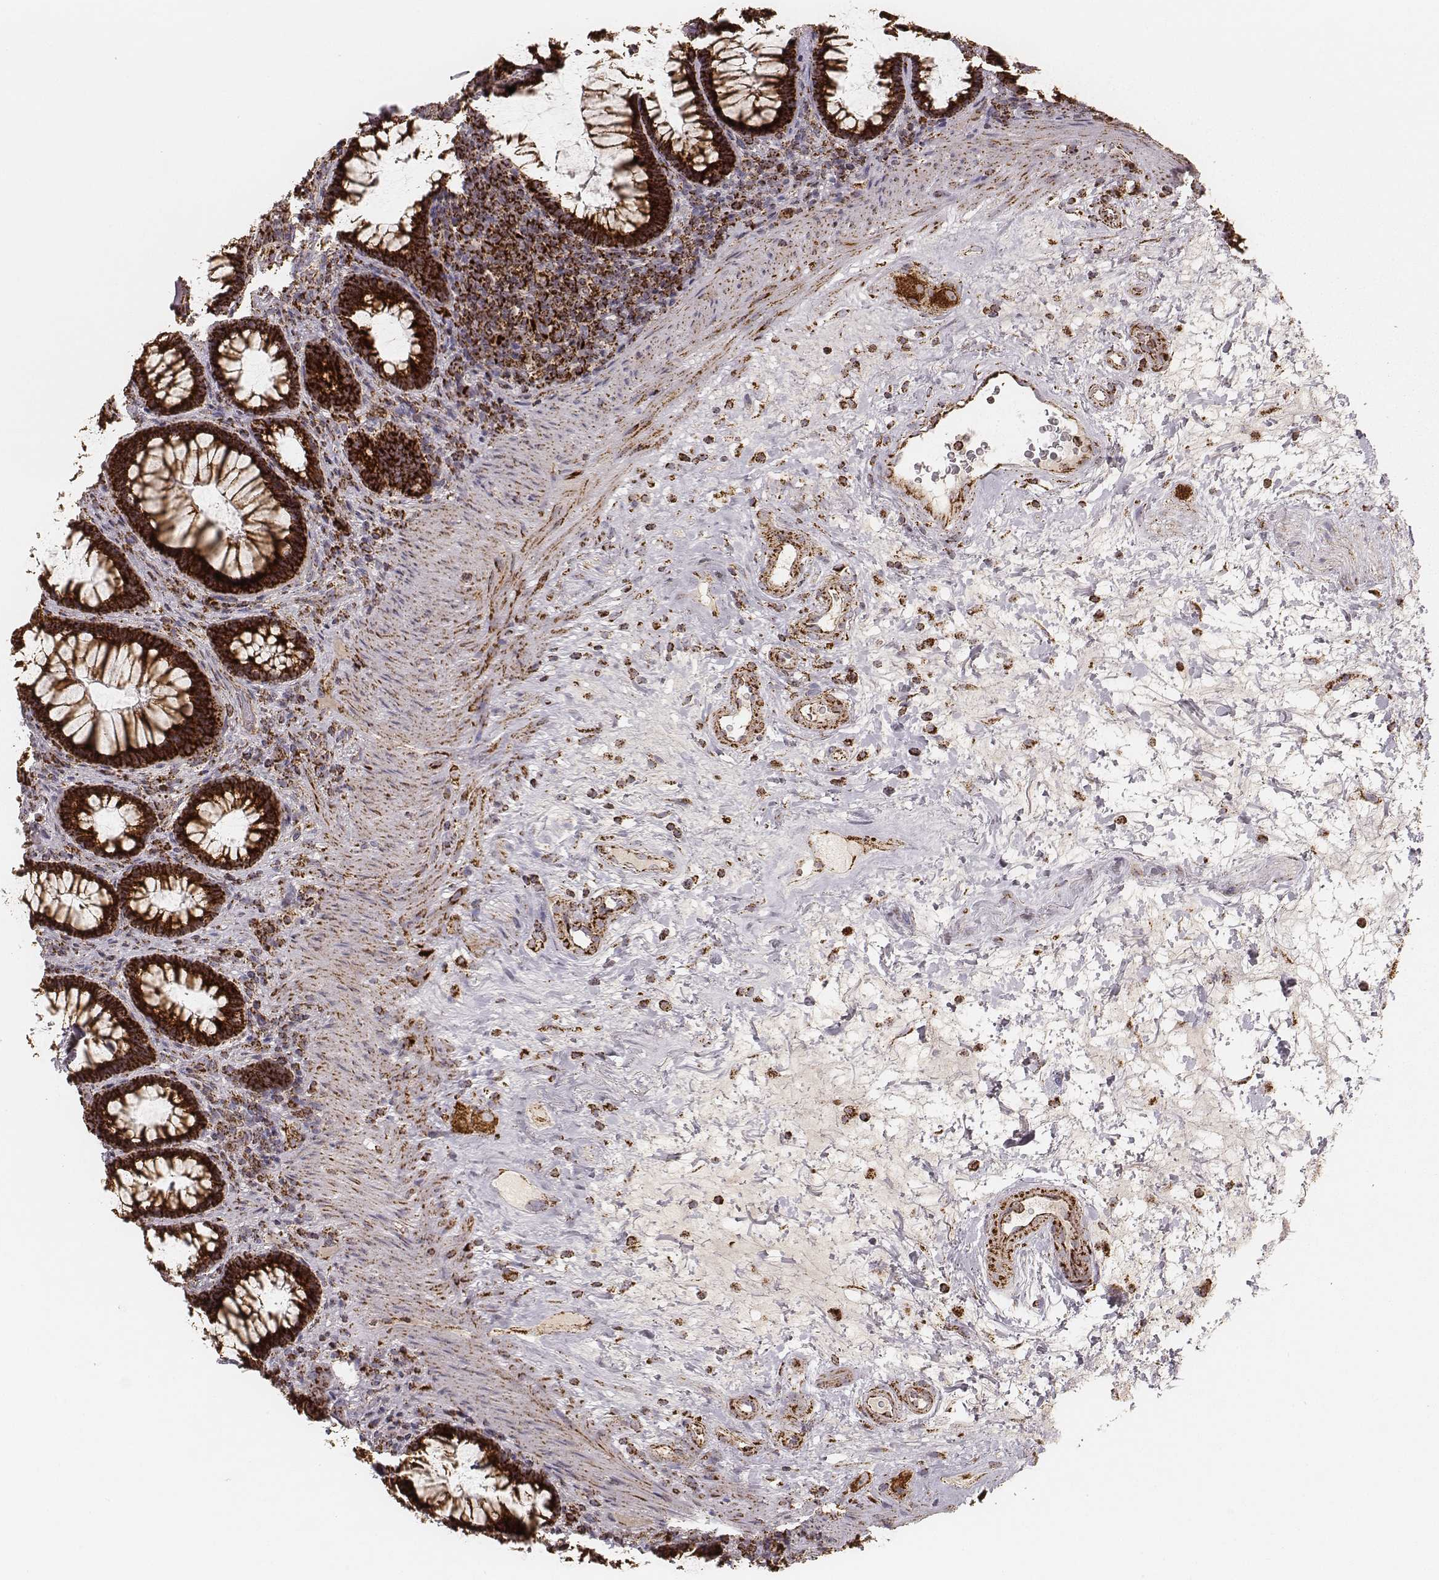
{"staining": {"intensity": "strong", "quantity": ">75%", "location": "cytoplasmic/membranous"}, "tissue": "rectum", "cell_type": "Glandular cells", "image_type": "normal", "snomed": [{"axis": "morphology", "description": "Normal tissue, NOS"}, {"axis": "topography", "description": "Rectum"}], "caption": "Rectum stained for a protein (brown) shows strong cytoplasmic/membranous positive staining in approximately >75% of glandular cells.", "gene": "CS", "patient": {"sex": "male", "age": 72}}